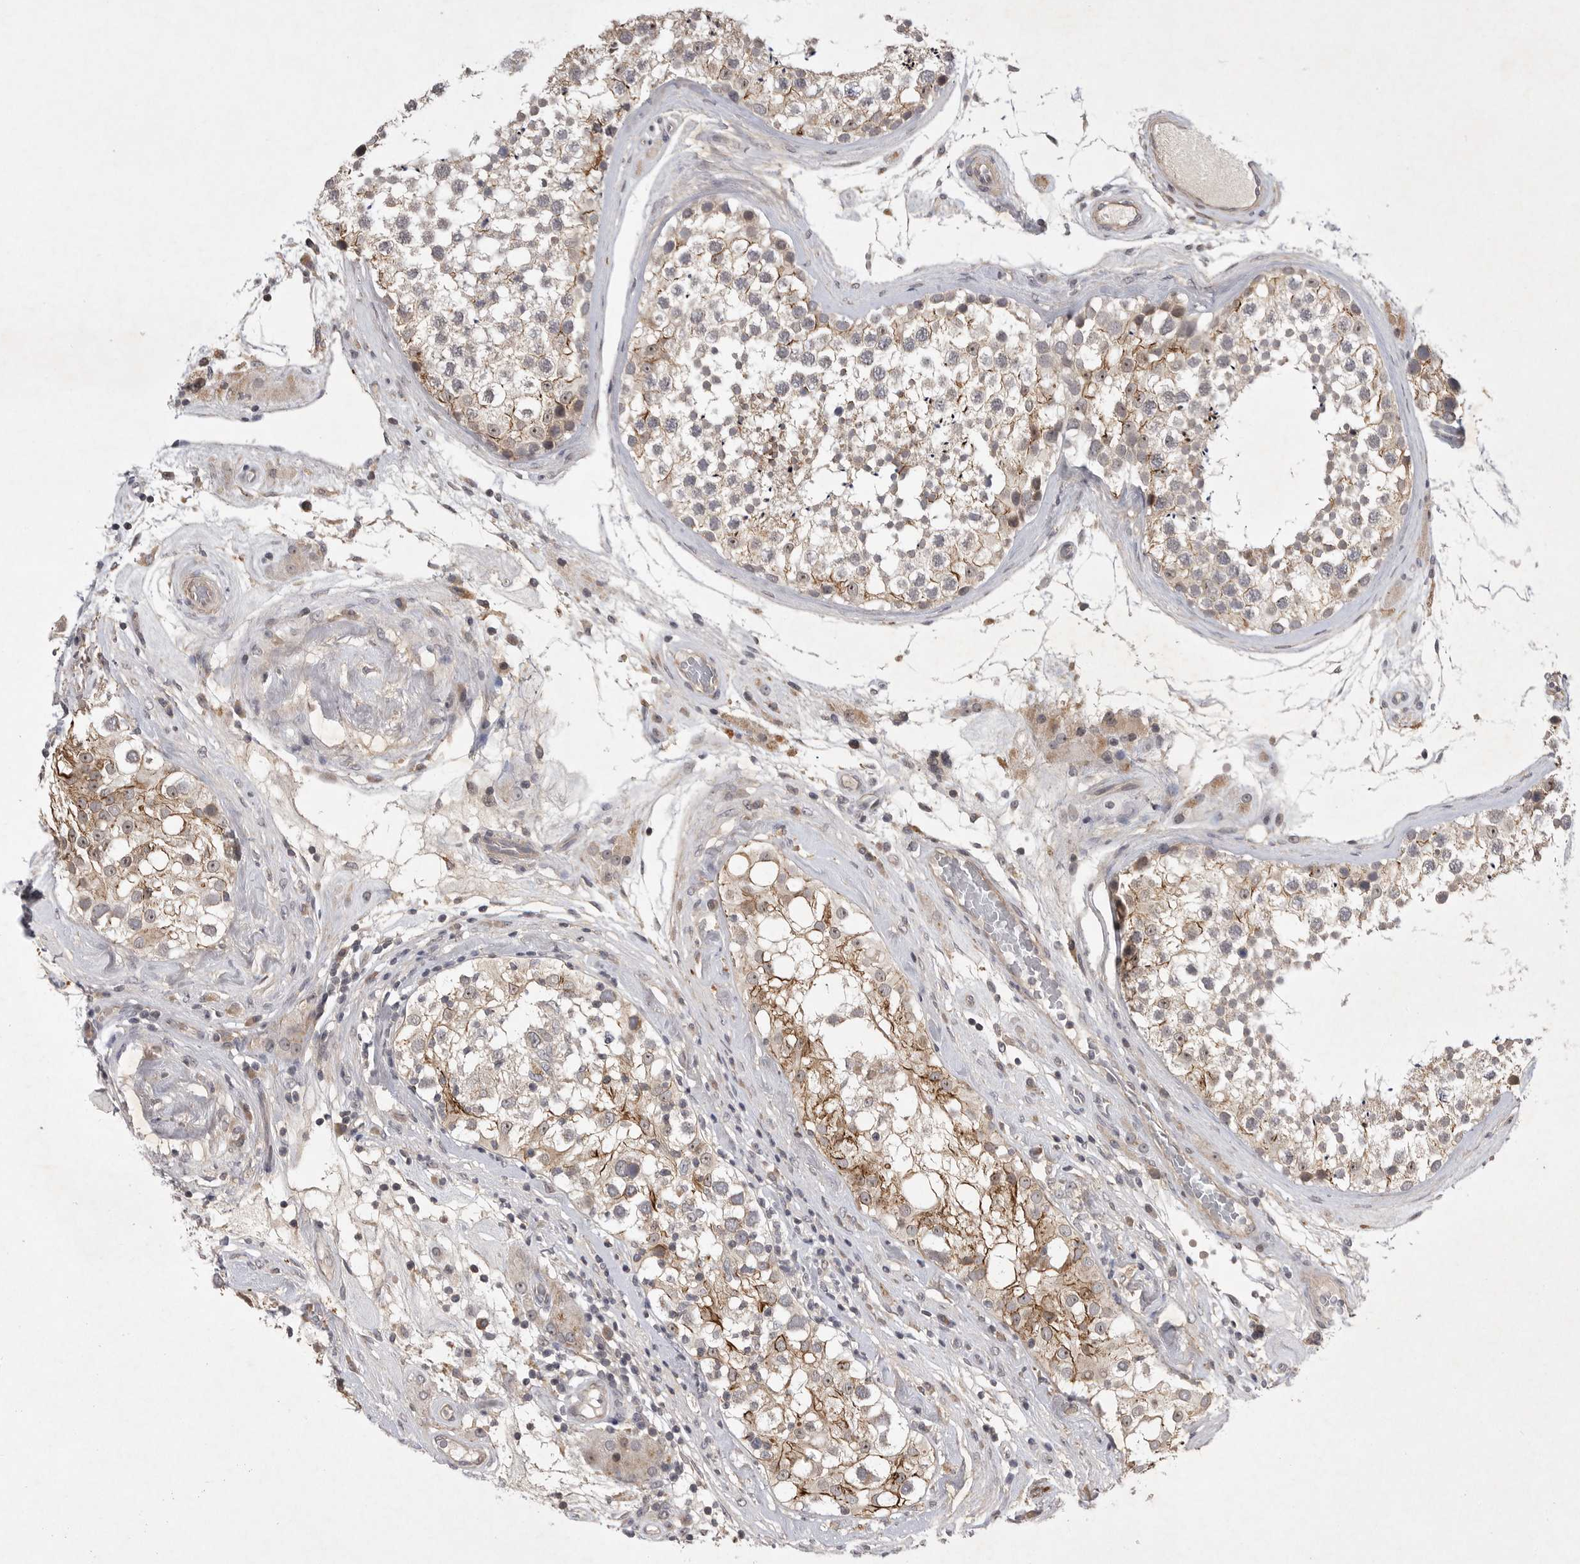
{"staining": {"intensity": "moderate", "quantity": "25%-75%", "location": "cytoplasmic/membranous"}, "tissue": "testis", "cell_type": "Cells in seminiferous ducts", "image_type": "normal", "snomed": [{"axis": "morphology", "description": "Normal tissue, NOS"}, {"axis": "topography", "description": "Testis"}], "caption": "Immunohistochemistry staining of benign testis, which reveals medium levels of moderate cytoplasmic/membranous positivity in about 25%-75% of cells in seminiferous ducts indicating moderate cytoplasmic/membranous protein staining. The staining was performed using DAB (3,3'-diaminobenzidine) (brown) for protein detection and nuclei were counterstained in hematoxylin (blue).", "gene": "UBE3D", "patient": {"sex": "male", "age": 46}}